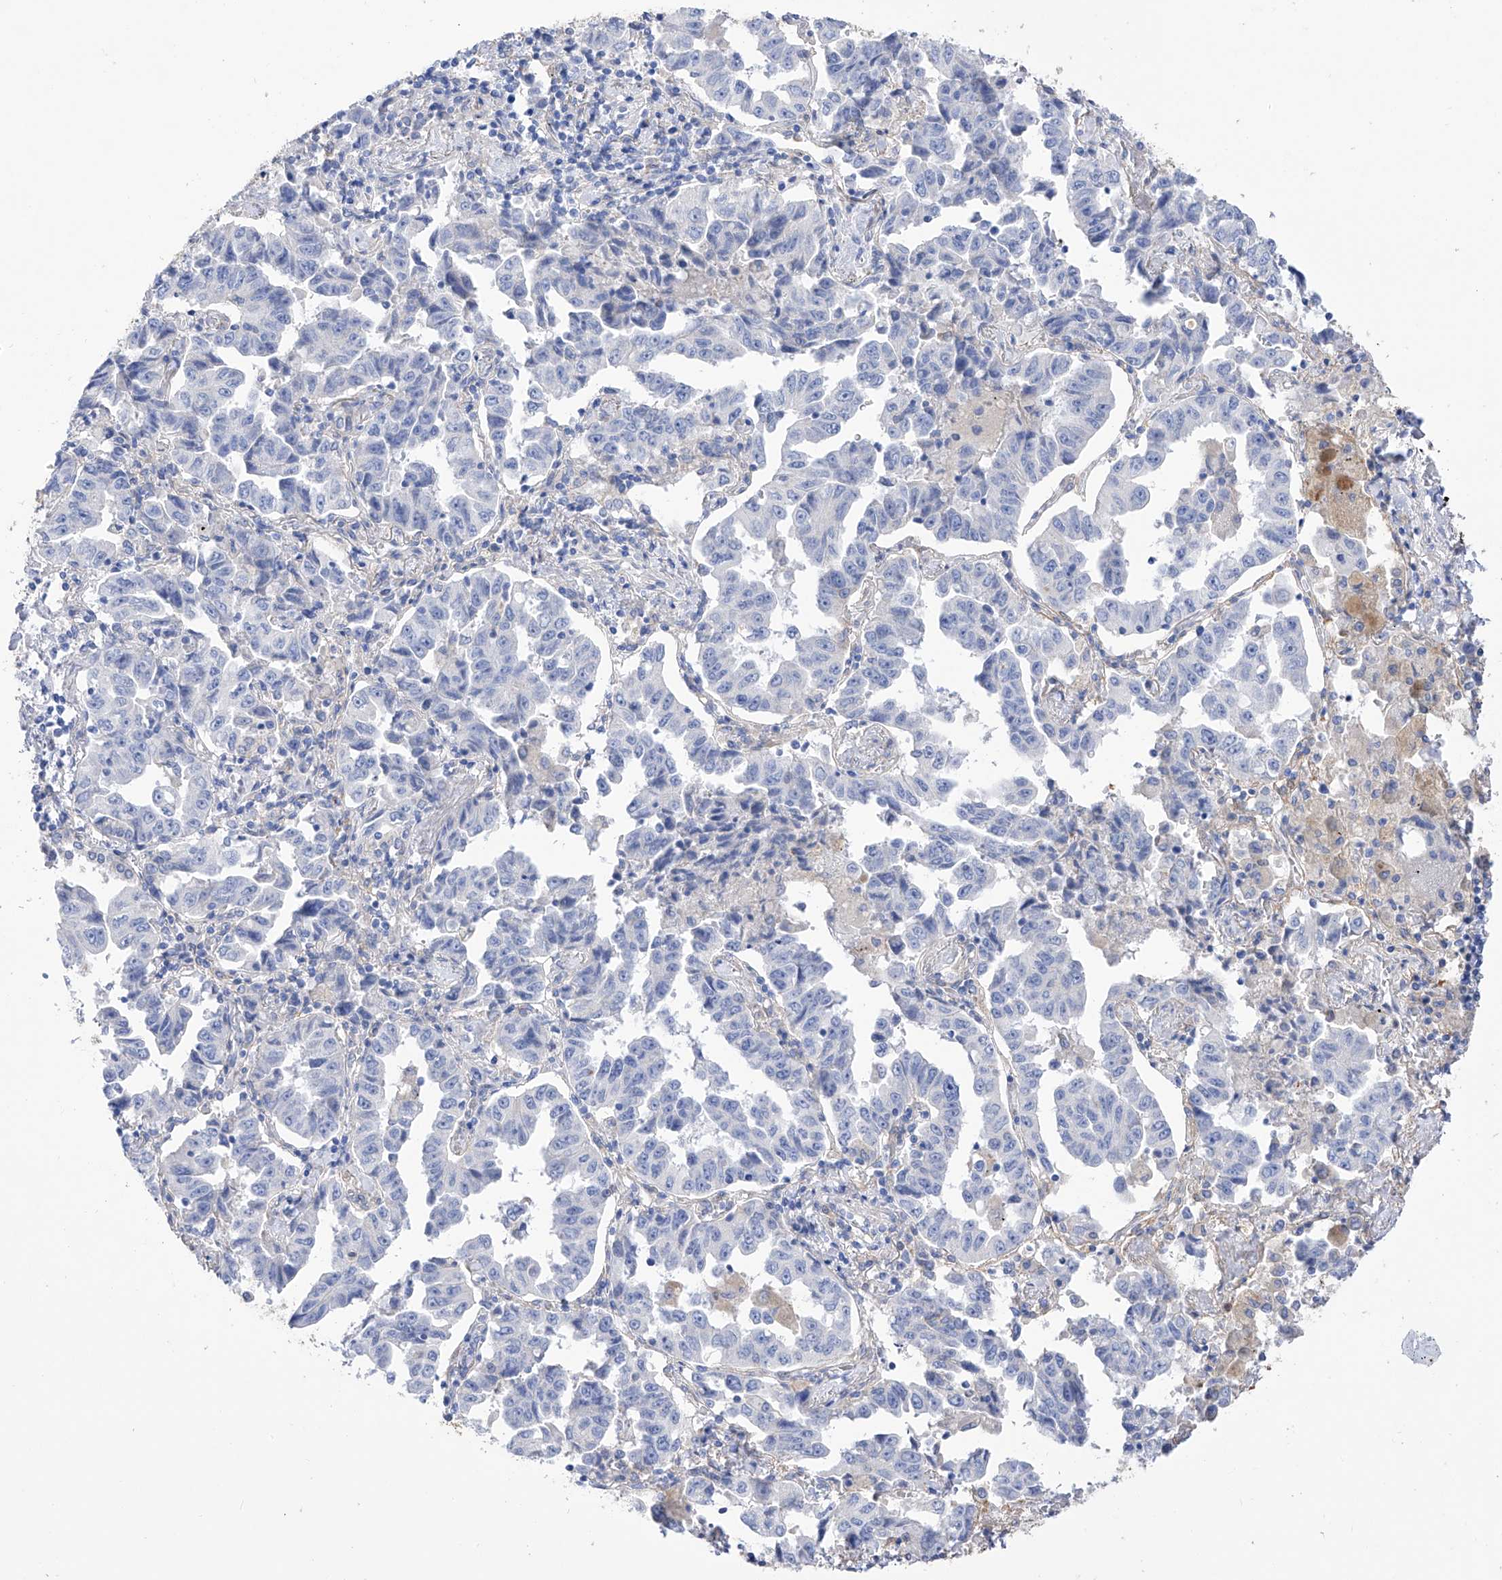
{"staining": {"intensity": "negative", "quantity": "none", "location": "none"}, "tissue": "lung cancer", "cell_type": "Tumor cells", "image_type": "cancer", "snomed": [{"axis": "morphology", "description": "Adenocarcinoma, NOS"}, {"axis": "topography", "description": "Lung"}], "caption": "The photomicrograph exhibits no significant expression in tumor cells of lung cancer.", "gene": "ZNF653", "patient": {"sex": "female", "age": 51}}